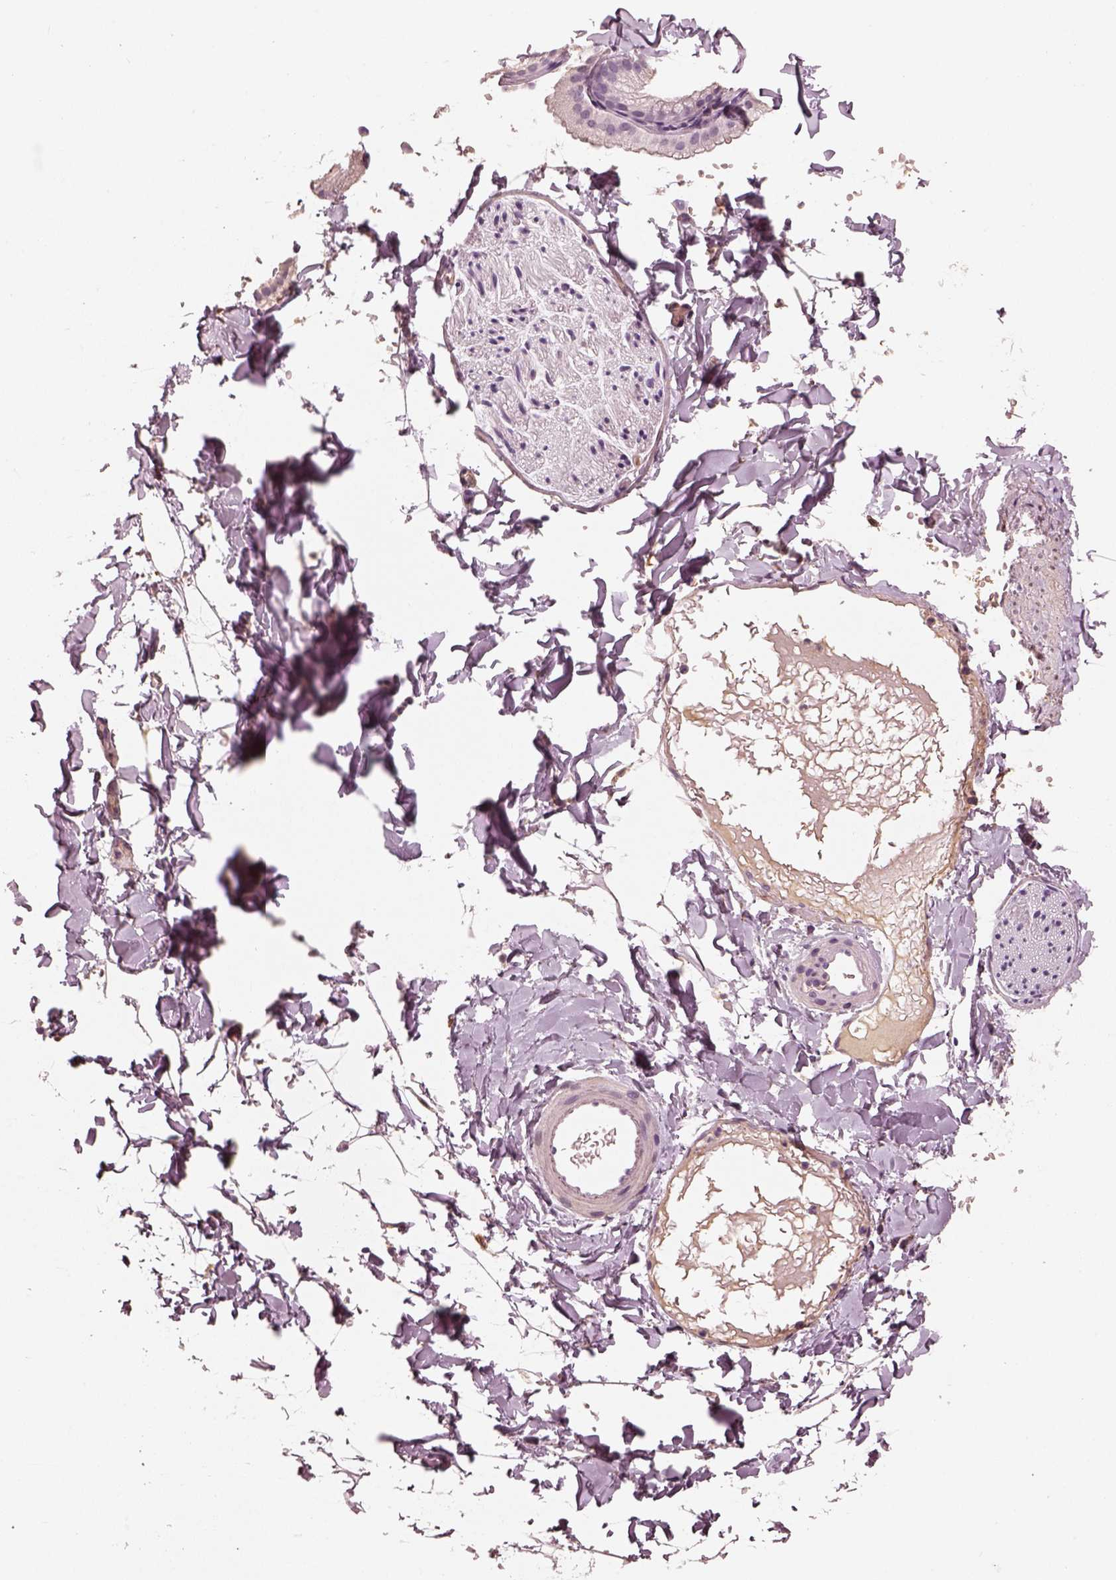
{"staining": {"intensity": "negative", "quantity": "none", "location": "none"}, "tissue": "adipose tissue", "cell_type": "Adipocytes", "image_type": "normal", "snomed": [{"axis": "morphology", "description": "Normal tissue, NOS"}, {"axis": "topography", "description": "Gallbladder"}, {"axis": "topography", "description": "Peripheral nerve tissue"}], "caption": "IHC histopathology image of unremarkable adipose tissue: human adipose tissue stained with DAB (3,3'-diaminobenzidine) exhibits no significant protein staining in adipocytes.", "gene": "RS1", "patient": {"sex": "female", "age": 45}}